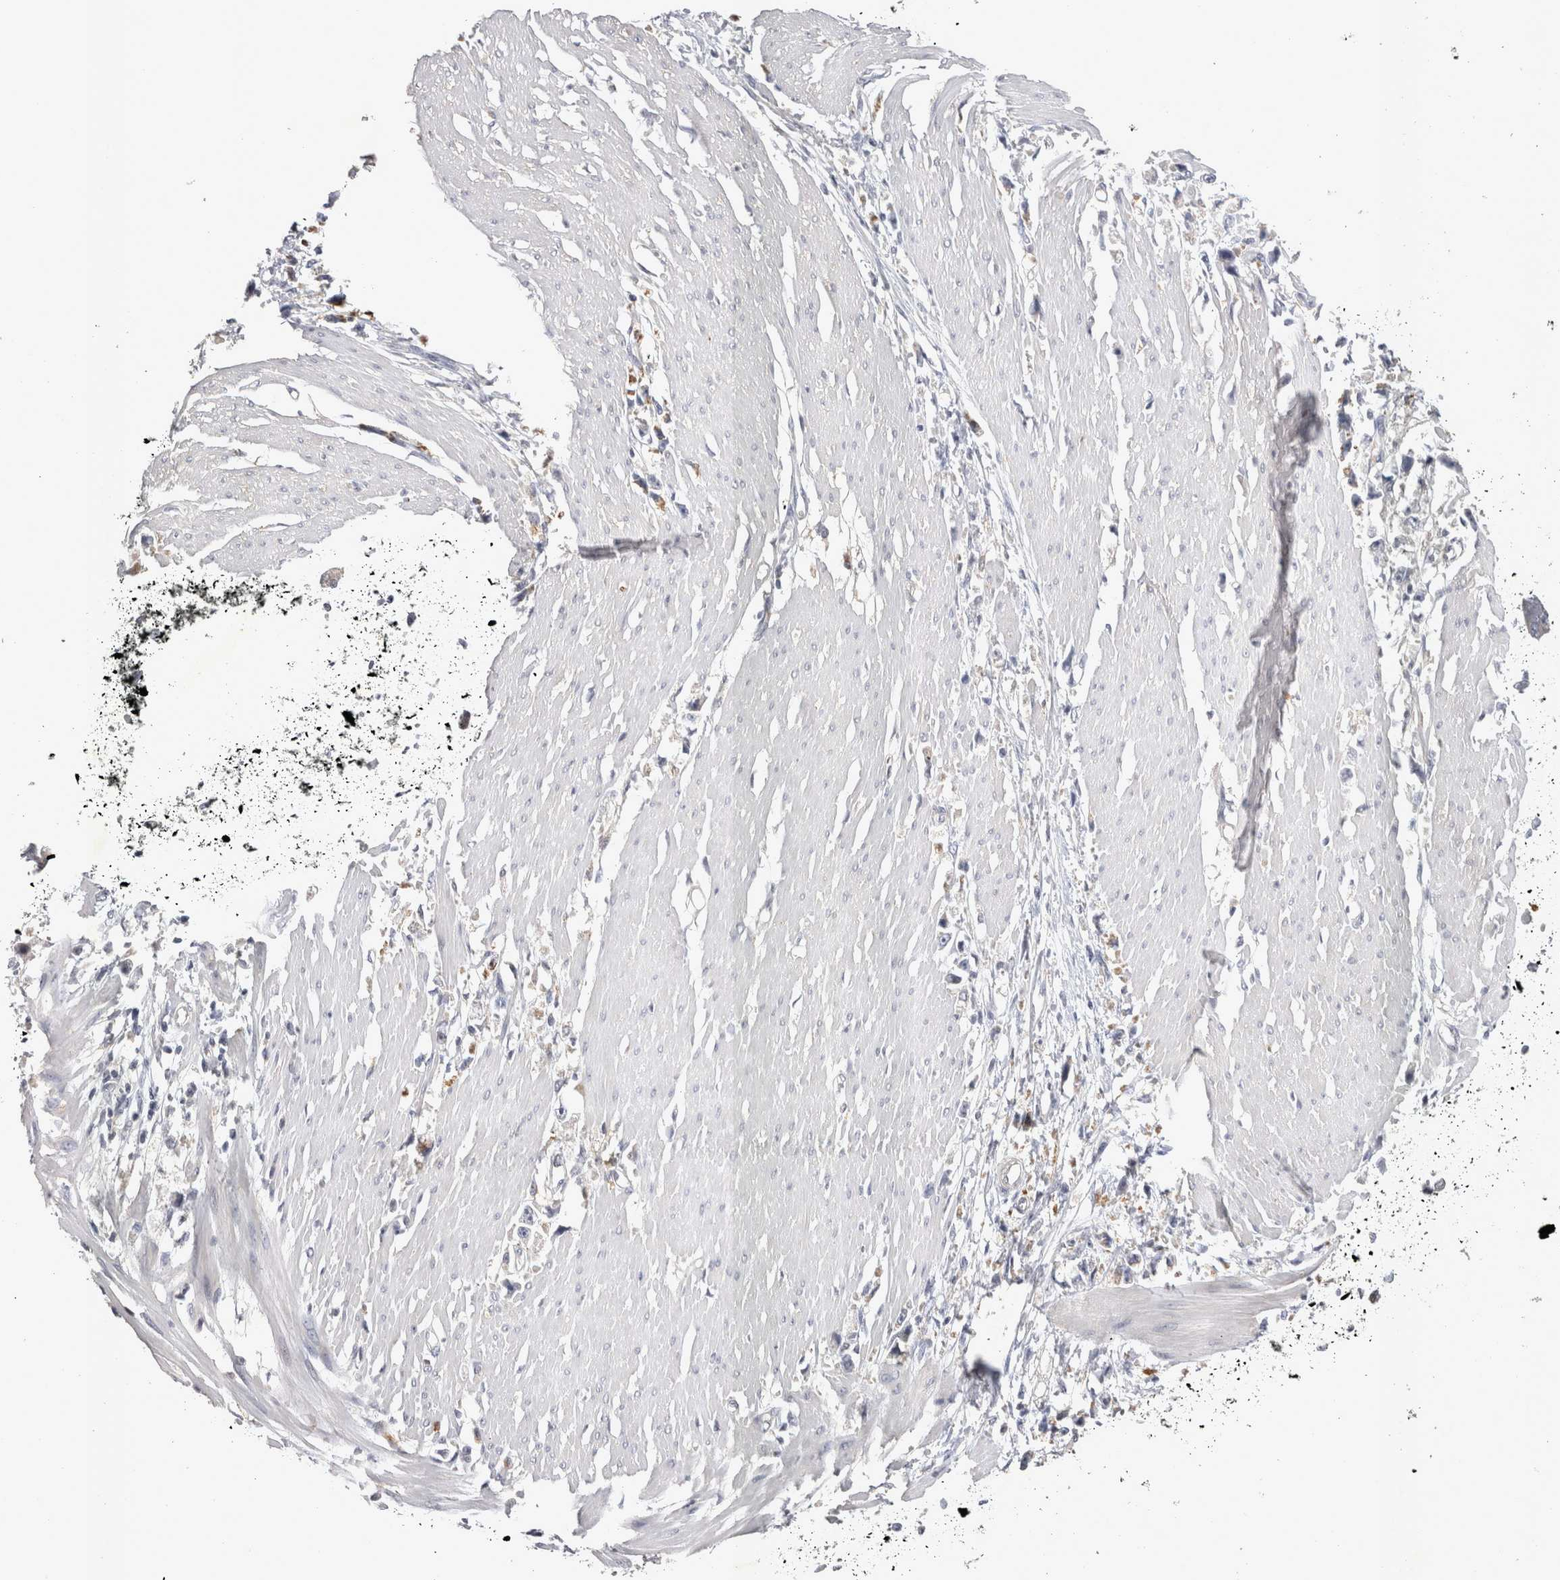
{"staining": {"intensity": "weak", "quantity": "25%-75%", "location": "cytoplasmic/membranous"}, "tissue": "stomach cancer", "cell_type": "Tumor cells", "image_type": "cancer", "snomed": [{"axis": "morphology", "description": "Adenocarcinoma, NOS"}, {"axis": "topography", "description": "Stomach"}], "caption": "Approximately 25%-75% of tumor cells in stomach cancer (adenocarcinoma) show weak cytoplasmic/membranous protein expression as visualized by brown immunohistochemical staining.", "gene": "CTBS", "patient": {"sex": "female", "age": 59}}